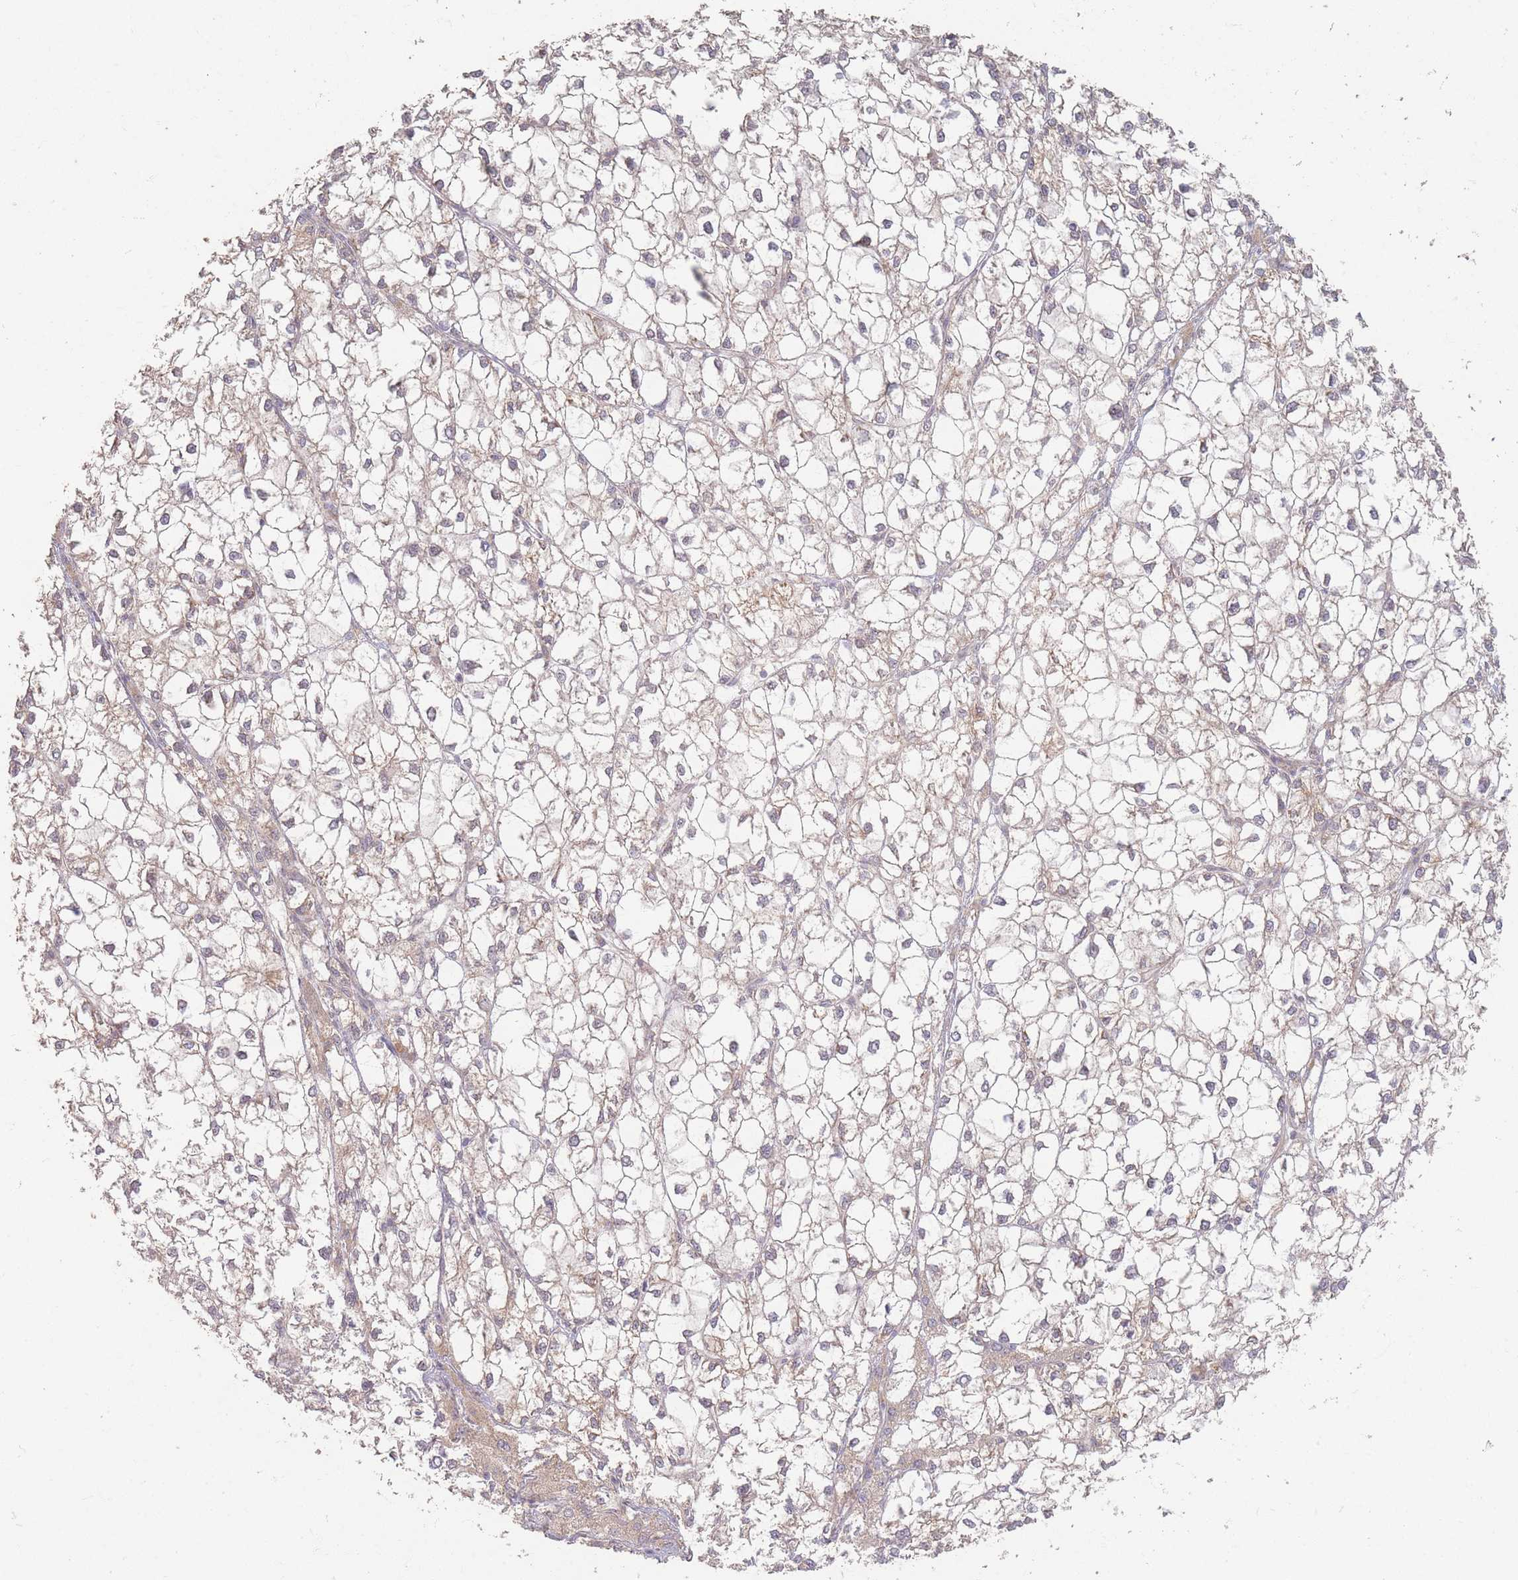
{"staining": {"intensity": "negative", "quantity": "none", "location": "none"}, "tissue": "liver cancer", "cell_type": "Tumor cells", "image_type": "cancer", "snomed": [{"axis": "morphology", "description": "Carcinoma, Hepatocellular, NOS"}, {"axis": "topography", "description": "Liver"}], "caption": "High magnification brightfield microscopy of liver hepatocellular carcinoma stained with DAB (3,3'-diaminobenzidine) (brown) and counterstained with hematoxylin (blue): tumor cells show no significant expression. (IHC, brightfield microscopy, high magnification).", "gene": "SMIM14", "patient": {"sex": "female", "age": 43}}